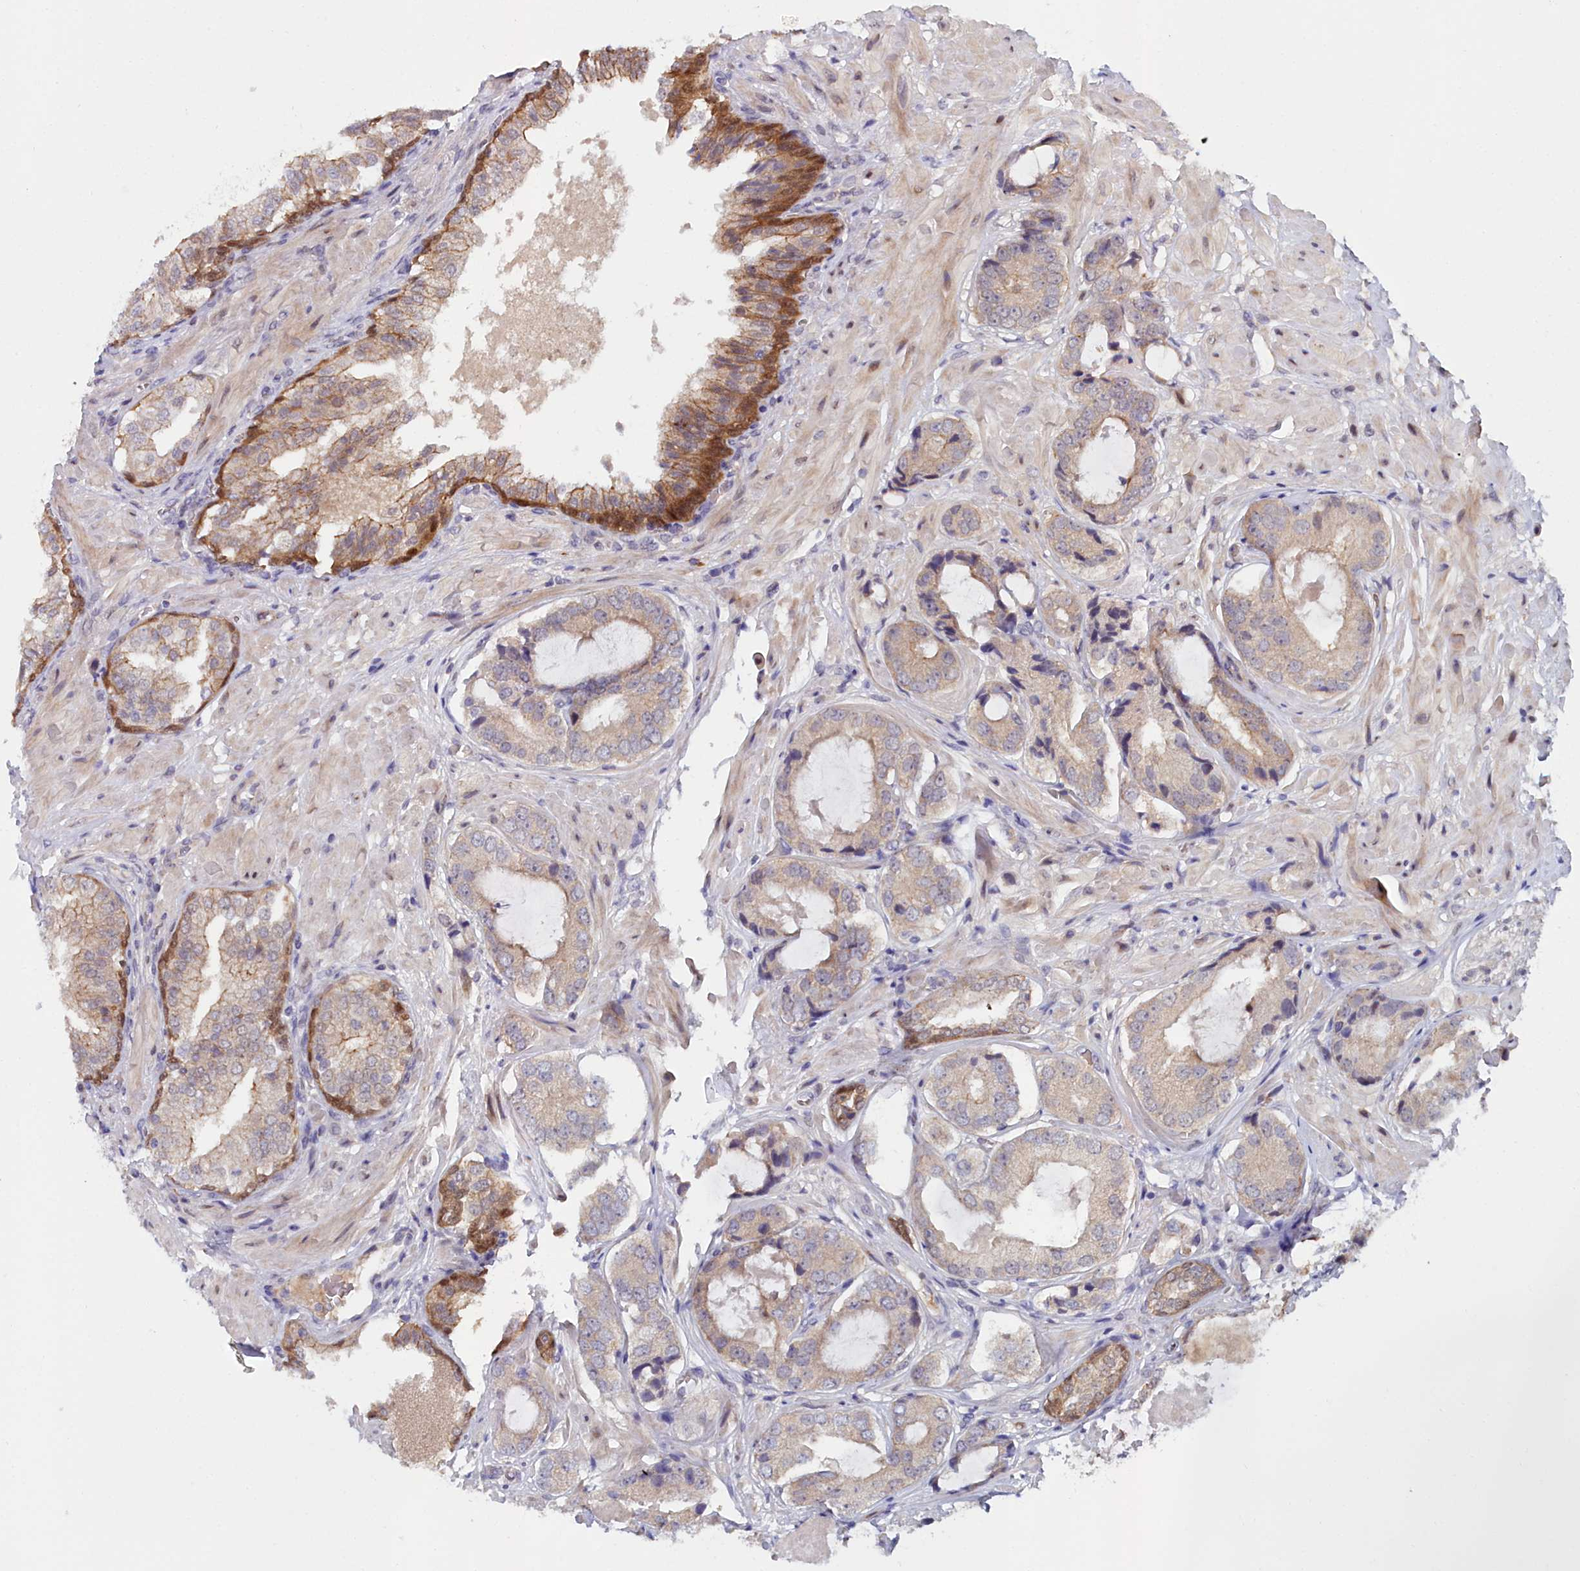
{"staining": {"intensity": "weak", "quantity": "25%-75%", "location": "cytoplasmic/membranous"}, "tissue": "prostate cancer", "cell_type": "Tumor cells", "image_type": "cancer", "snomed": [{"axis": "morphology", "description": "Adenocarcinoma, High grade"}, {"axis": "topography", "description": "Prostate"}], "caption": "Prostate cancer (high-grade adenocarcinoma) stained for a protein (brown) demonstrates weak cytoplasmic/membranous positive expression in approximately 25%-75% of tumor cells.", "gene": "KCTD18", "patient": {"sex": "male", "age": 59}}